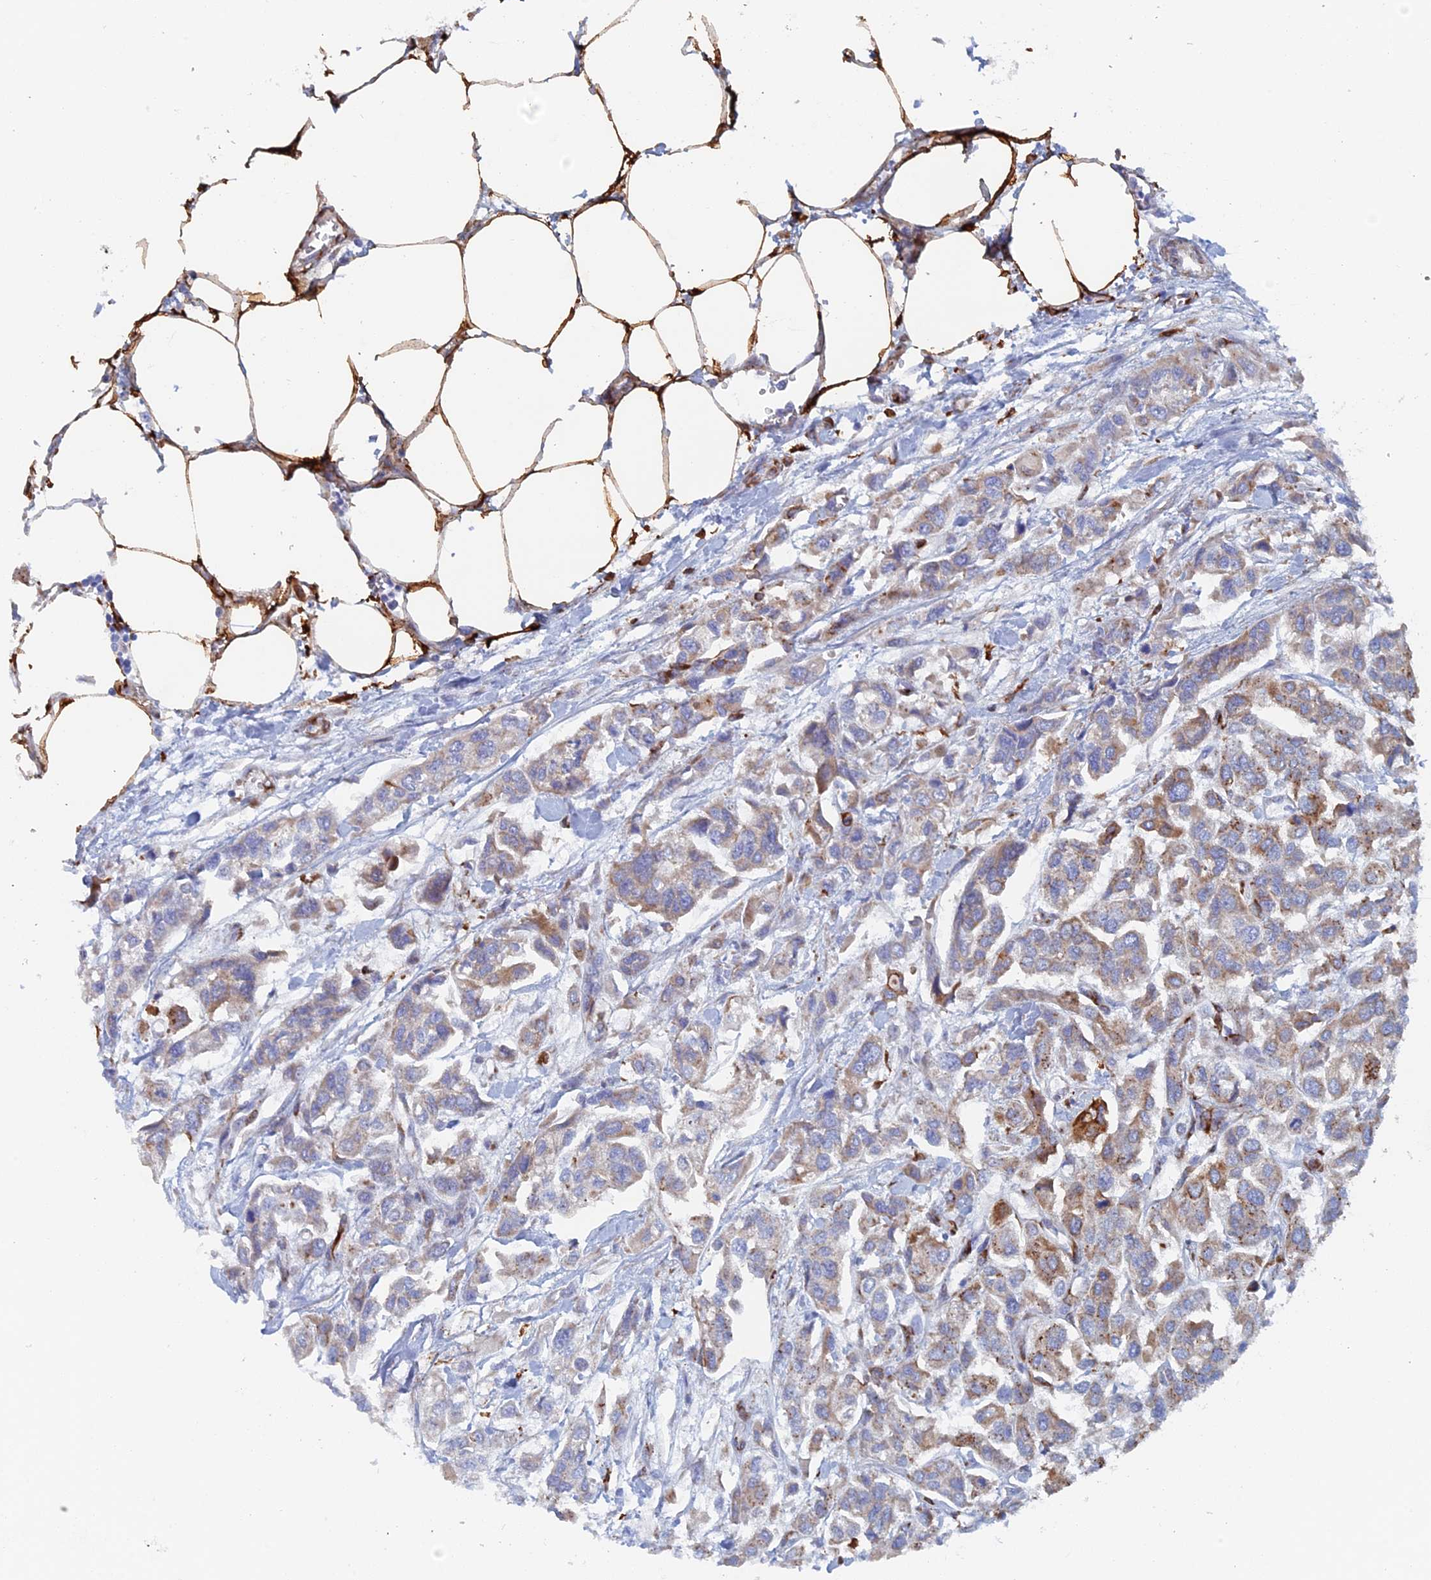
{"staining": {"intensity": "weak", "quantity": "25%-75%", "location": "cytoplasmic/membranous"}, "tissue": "urothelial cancer", "cell_type": "Tumor cells", "image_type": "cancer", "snomed": [{"axis": "morphology", "description": "Urothelial carcinoma, High grade"}, {"axis": "topography", "description": "Urinary bladder"}], "caption": "This is a photomicrograph of IHC staining of urothelial cancer, which shows weak expression in the cytoplasmic/membranous of tumor cells.", "gene": "COG7", "patient": {"sex": "male", "age": 67}}